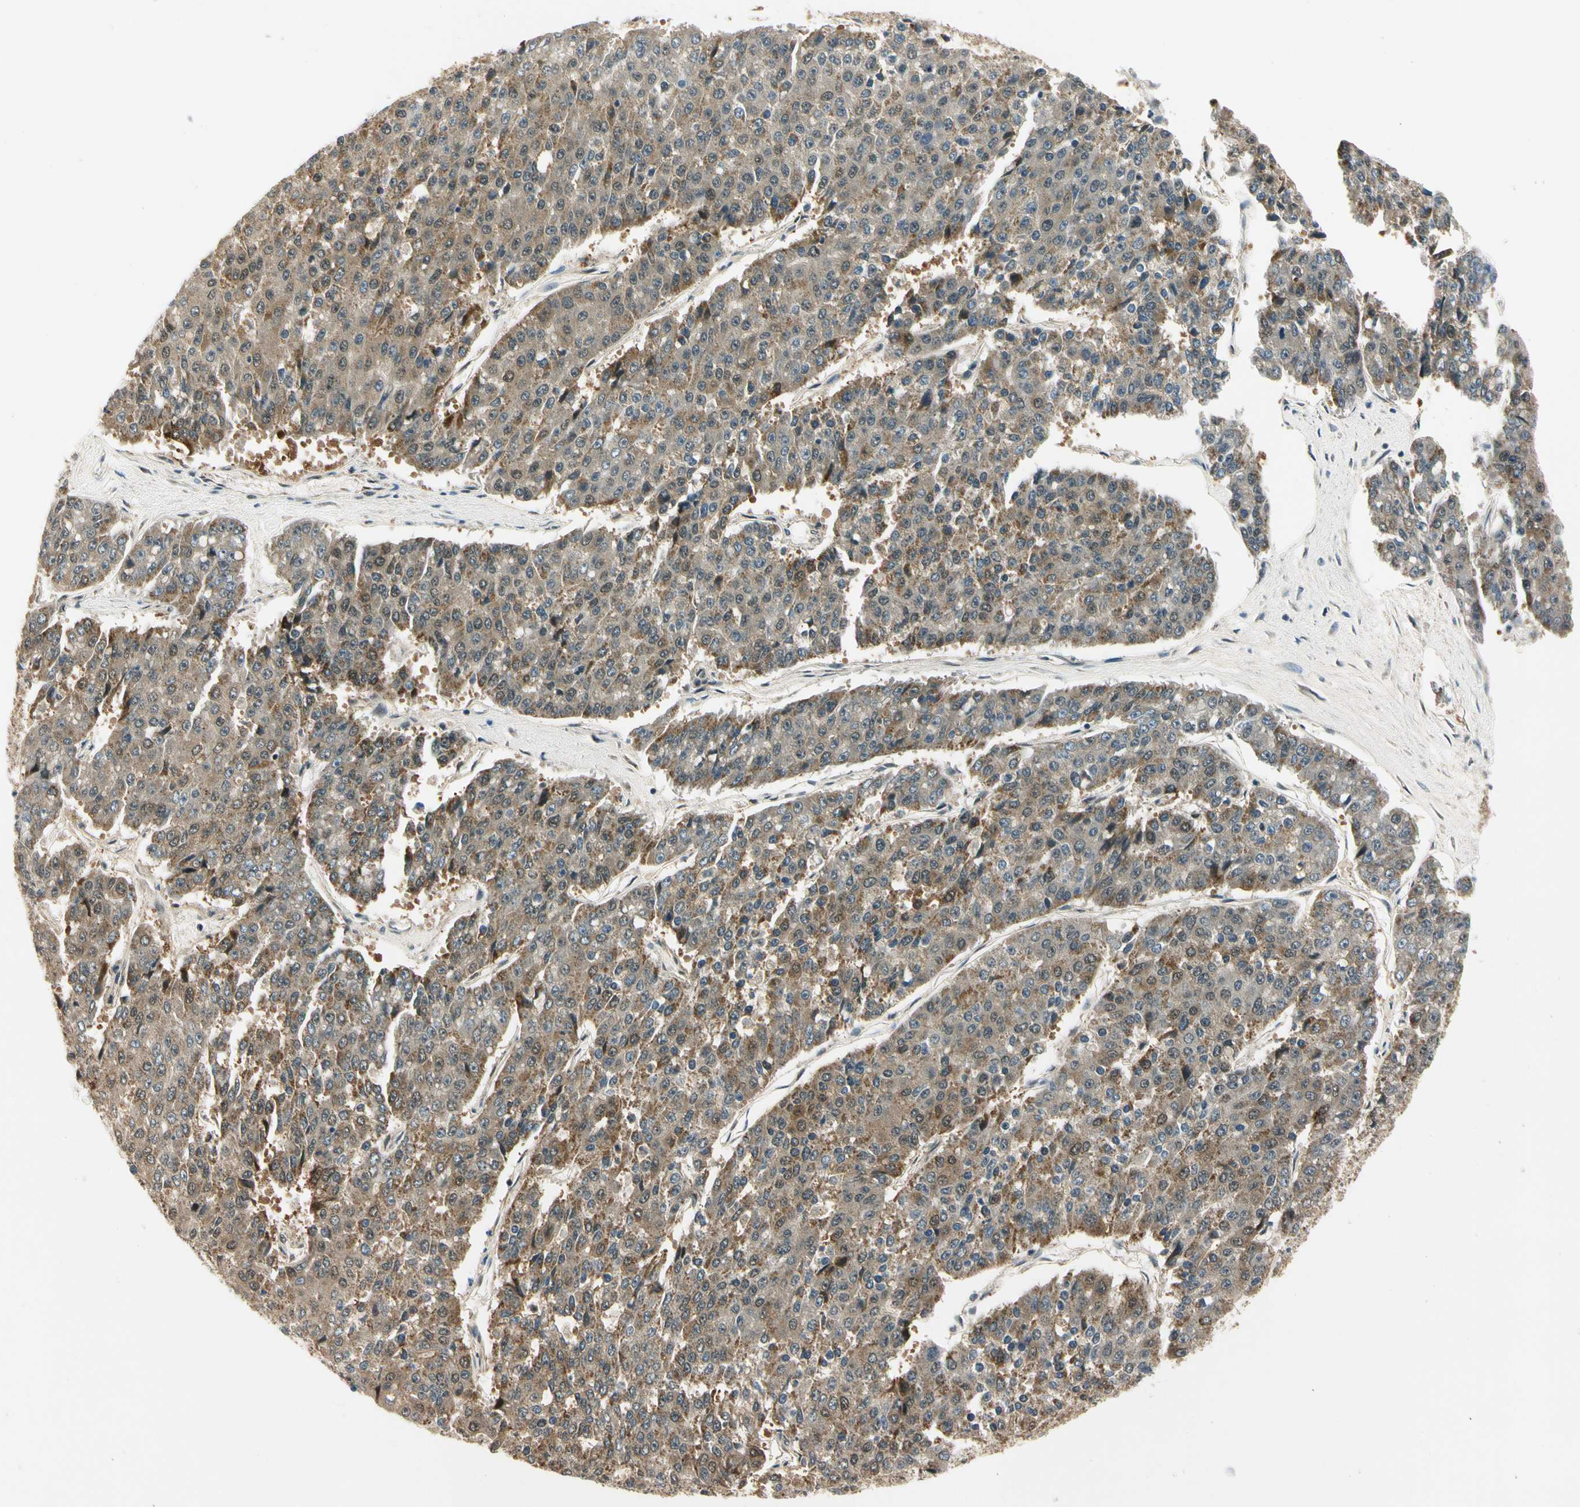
{"staining": {"intensity": "strong", "quantity": ">75%", "location": "cytoplasmic/membranous,nuclear"}, "tissue": "pancreatic cancer", "cell_type": "Tumor cells", "image_type": "cancer", "snomed": [{"axis": "morphology", "description": "Adenocarcinoma, NOS"}, {"axis": "topography", "description": "Pancreas"}], "caption": "An immunohistochemistry image of tumor tissue is shown. Protein staining in brown highlights strong cytoplasmic/membranous and nuclear positivity in adenocarcinoma (pancreatic) within tumor cells.", "gene": "PDK2", "patient": {"sex": "male", "age": 50}}